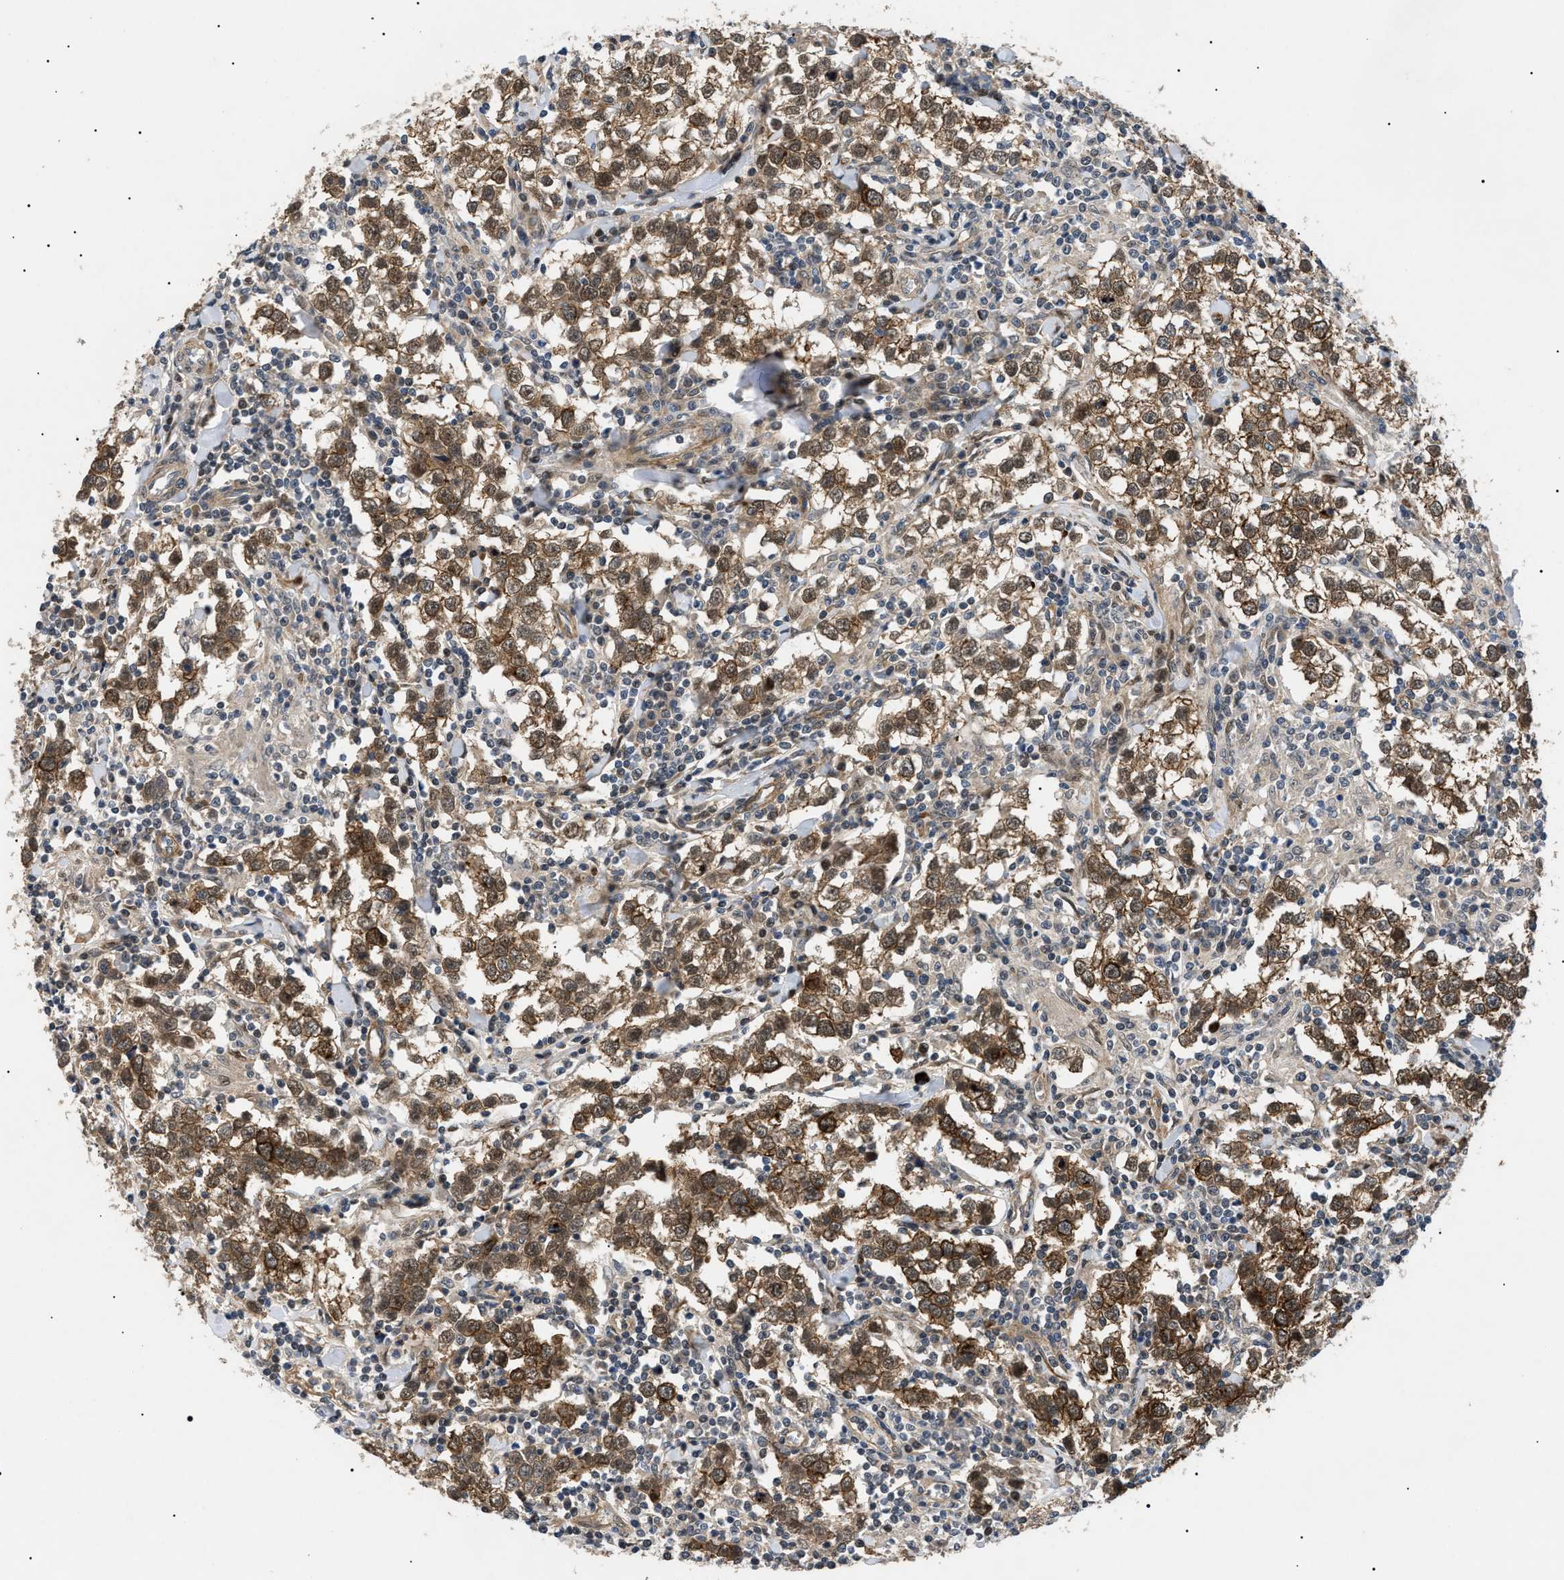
{"staining": {"intensity": "moderate", "quantity": ">75%", "location": "cytoplasmic/membranous,nuclear"}, "tissue": "testis cancer", "cell_type": "Tumor cells", "image_type": "cancer", "snomed": [{"axis": "morphology", "description": "Seminoma, NOS"}, {"axis": "morphology", "description": "Carcinoma, Embryonal, NOS"}, {"axis": "topography", "description": "Testis"}], "caption": "An immunohistochemistry histopathology image of neoplastic tissue is shown. Protein staining in brown shows moderate cytoplasmic/membranous and nuclear positivity in testis cancer (embryonal carcinoma) within tumor cells.", "gene": "CRCP", "patient": {"sex": "male", "age": 36}}